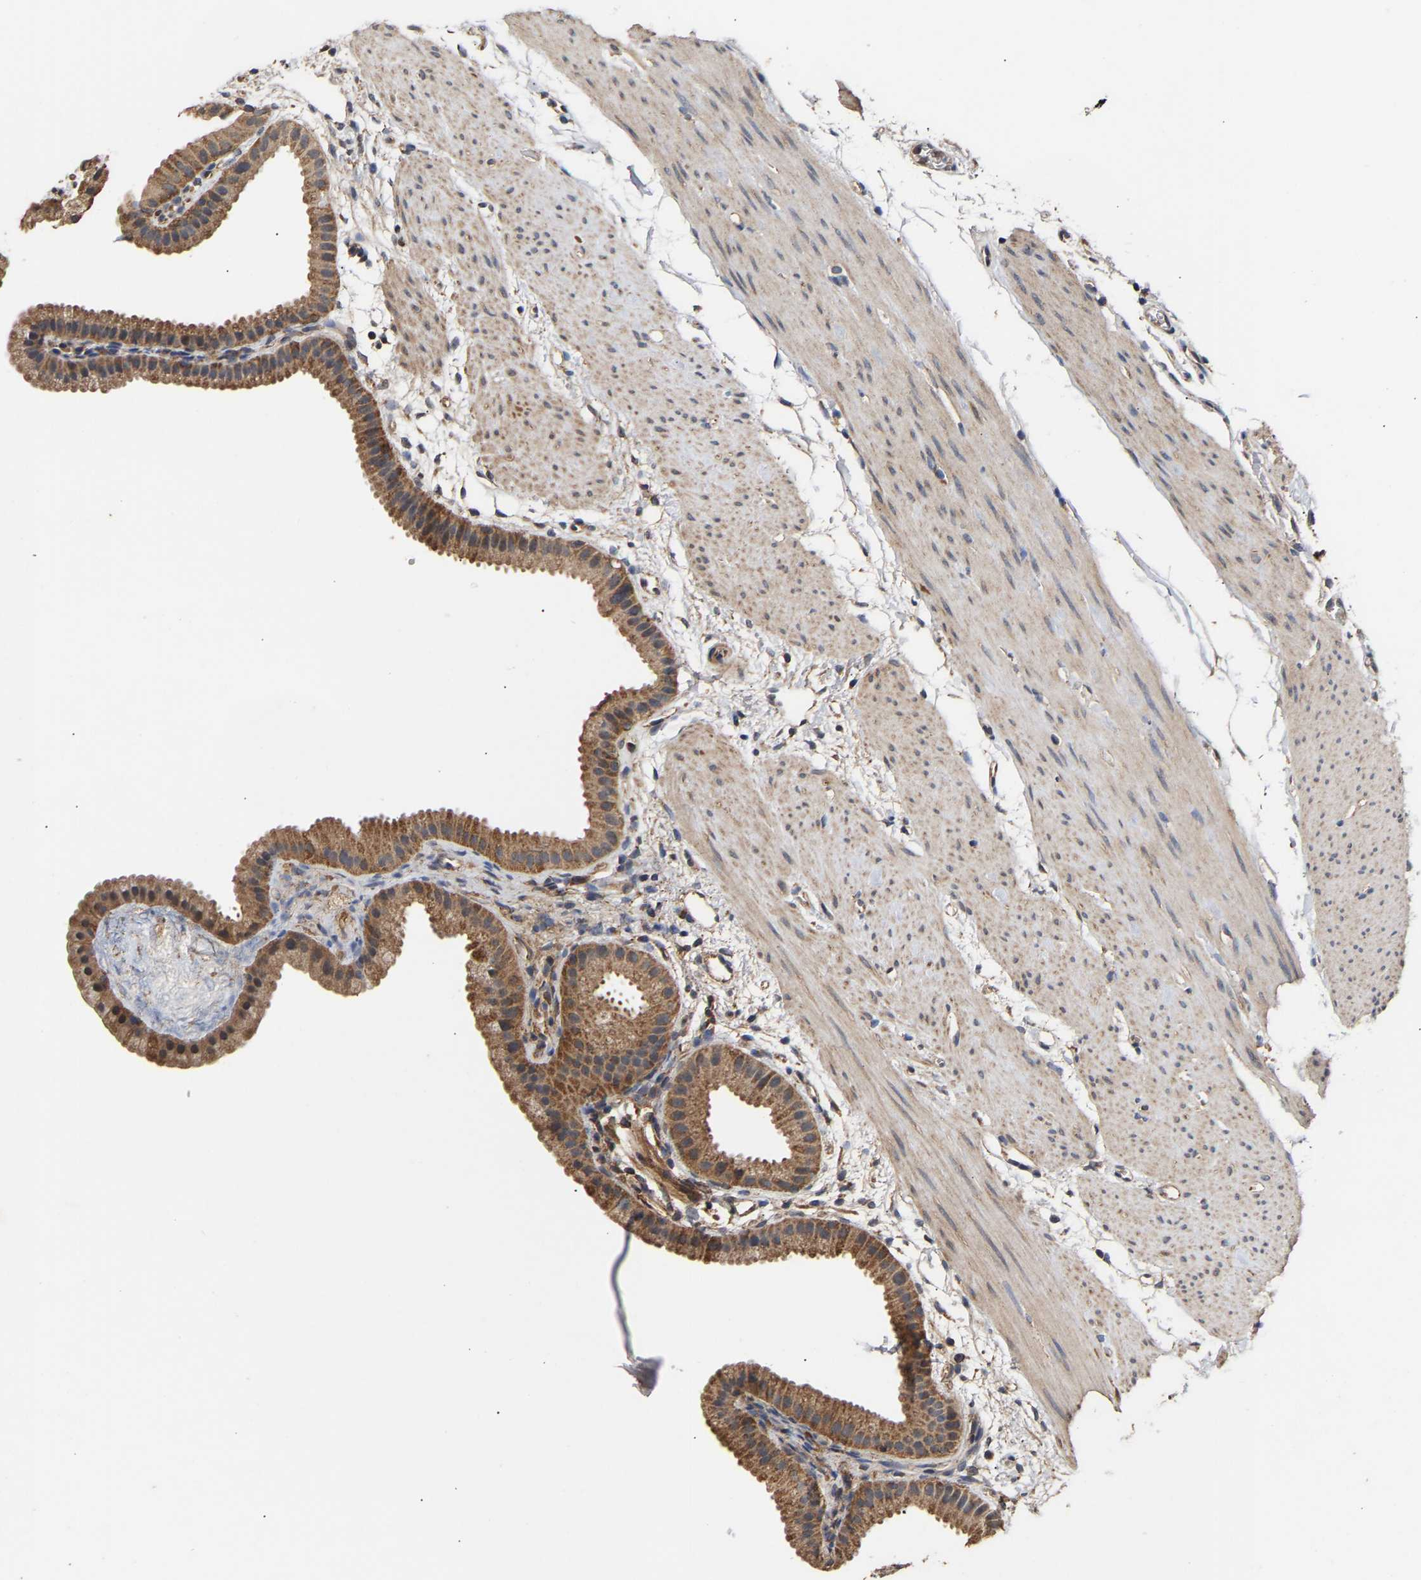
{"staining": {"intensity": "moderate", "quantity": ">75%", "location": "cytoplasmic/membranous"}, "tissue": "gallbladder", "cell_type": "Glandular cells", "image_type": "normal", "snomed": [{"axis": "morphology", "description": "Normal tissue, NOS"}, {"axis": "topography", "description": "Gallbladder"}], "caption": "Immunohistochemical staining of normal human gallbladder displays medium levels of moderate cytoplasmic/membranous staining in approximately >75% of glandular cells. Immunohistochemistry stains the protein of interest in brown and the nuclei are stained blue.", "gene": "ZNF26", "patient": {"sex": "female", "age": 64}}